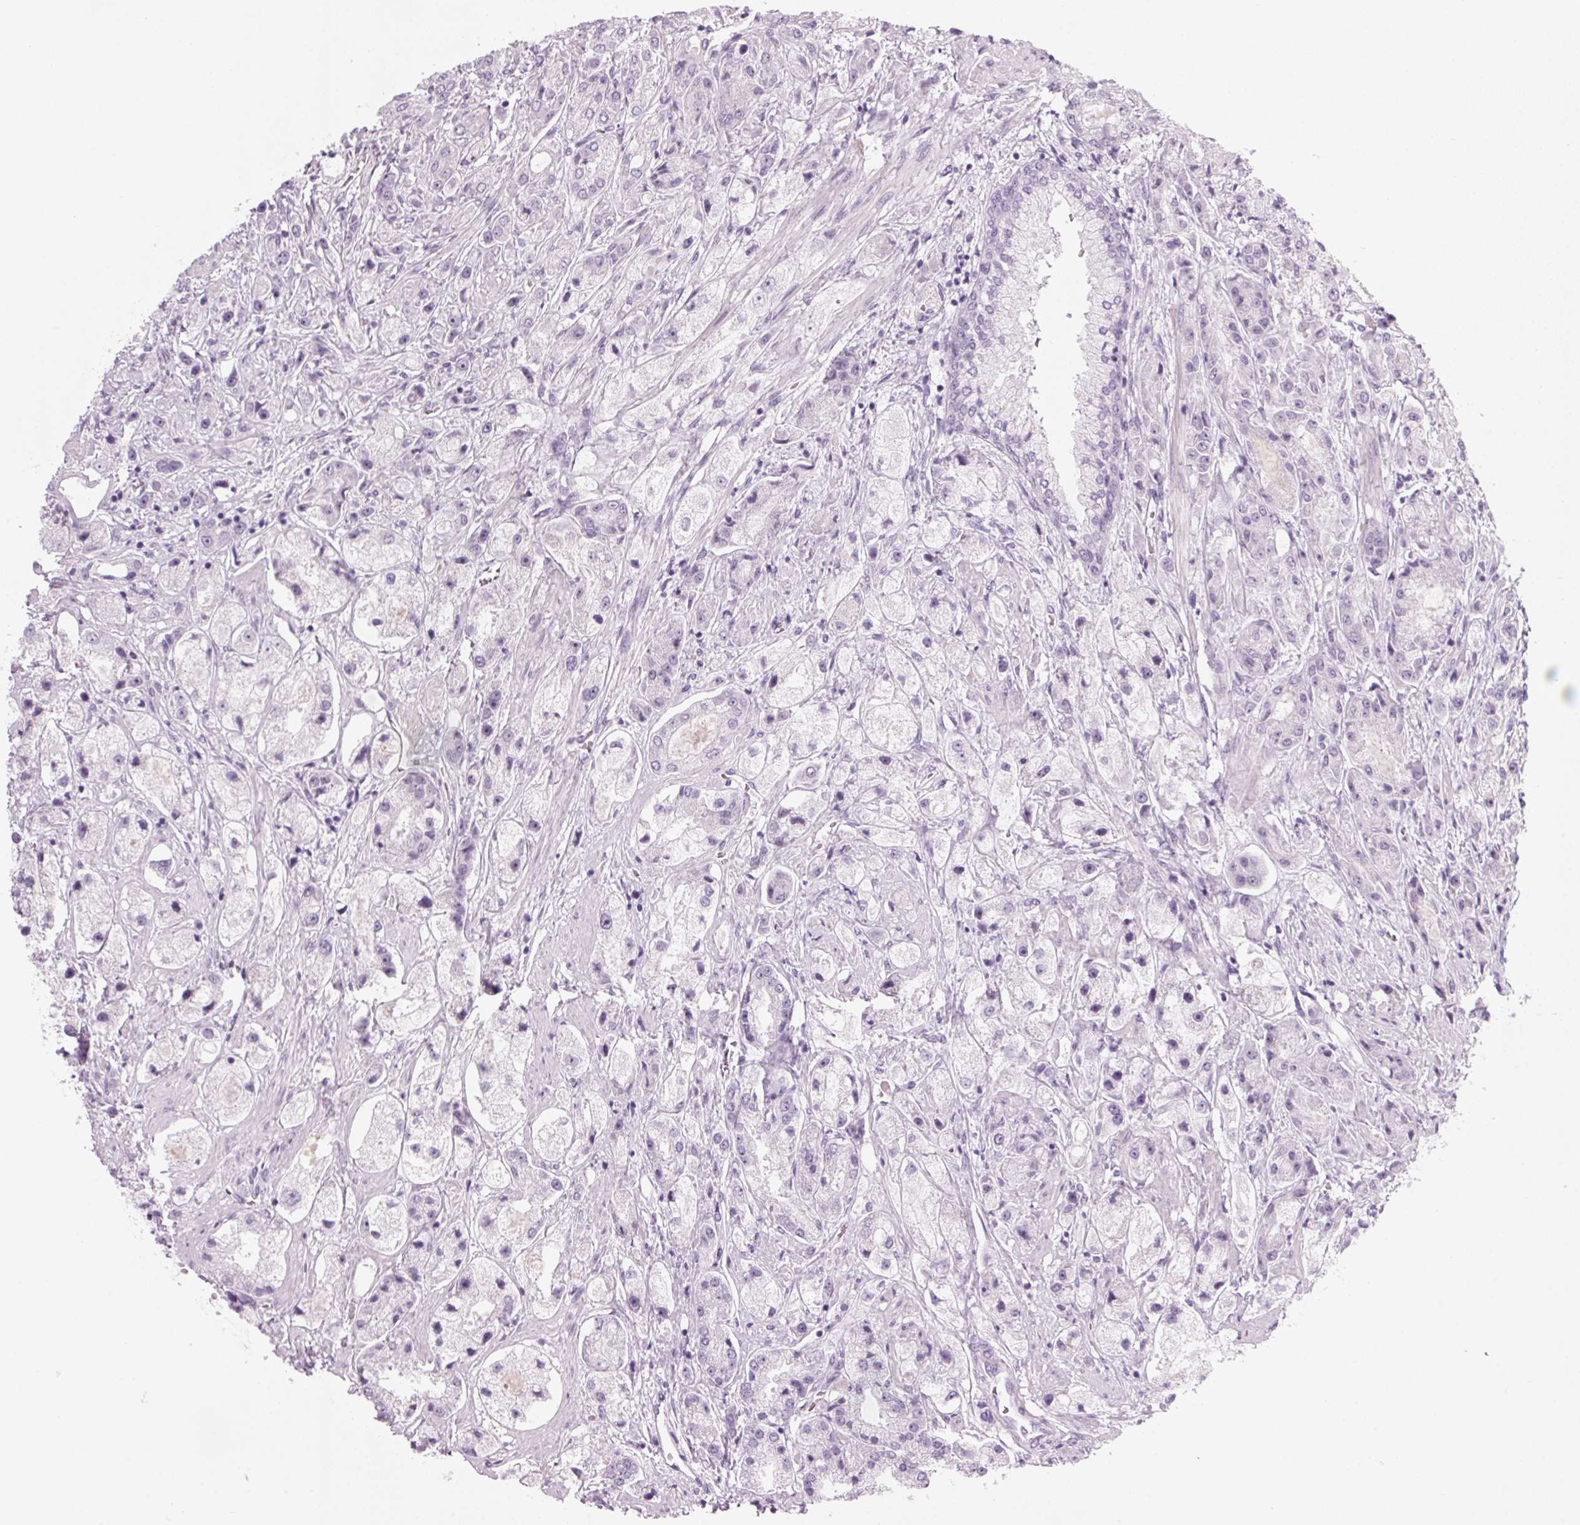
{"staining": {"intensity": "negative", "quantity": "none", "location": "none"}, "tissue": "prostate cancer", "cell_type": "Tumor cells", "image_type": "cancer", "snomed": [{"axis": "morphology", "description": "Adenocarcinoma, High grade"}, {"axis": "topography", "description": "Prostate"}], "caption": "Immunohistochemistry (IHC) histopathology image of neoplastic tissue: human prostate cancer stained with DAB demonstrates no significant protein positivity in tumor cells. The staining is performed using DAB brown chromogen with nuclei counter-stained in using hematoxylin.", "gene": "DNTTIP2", "patient": {"sex": "male", "age": 67}}